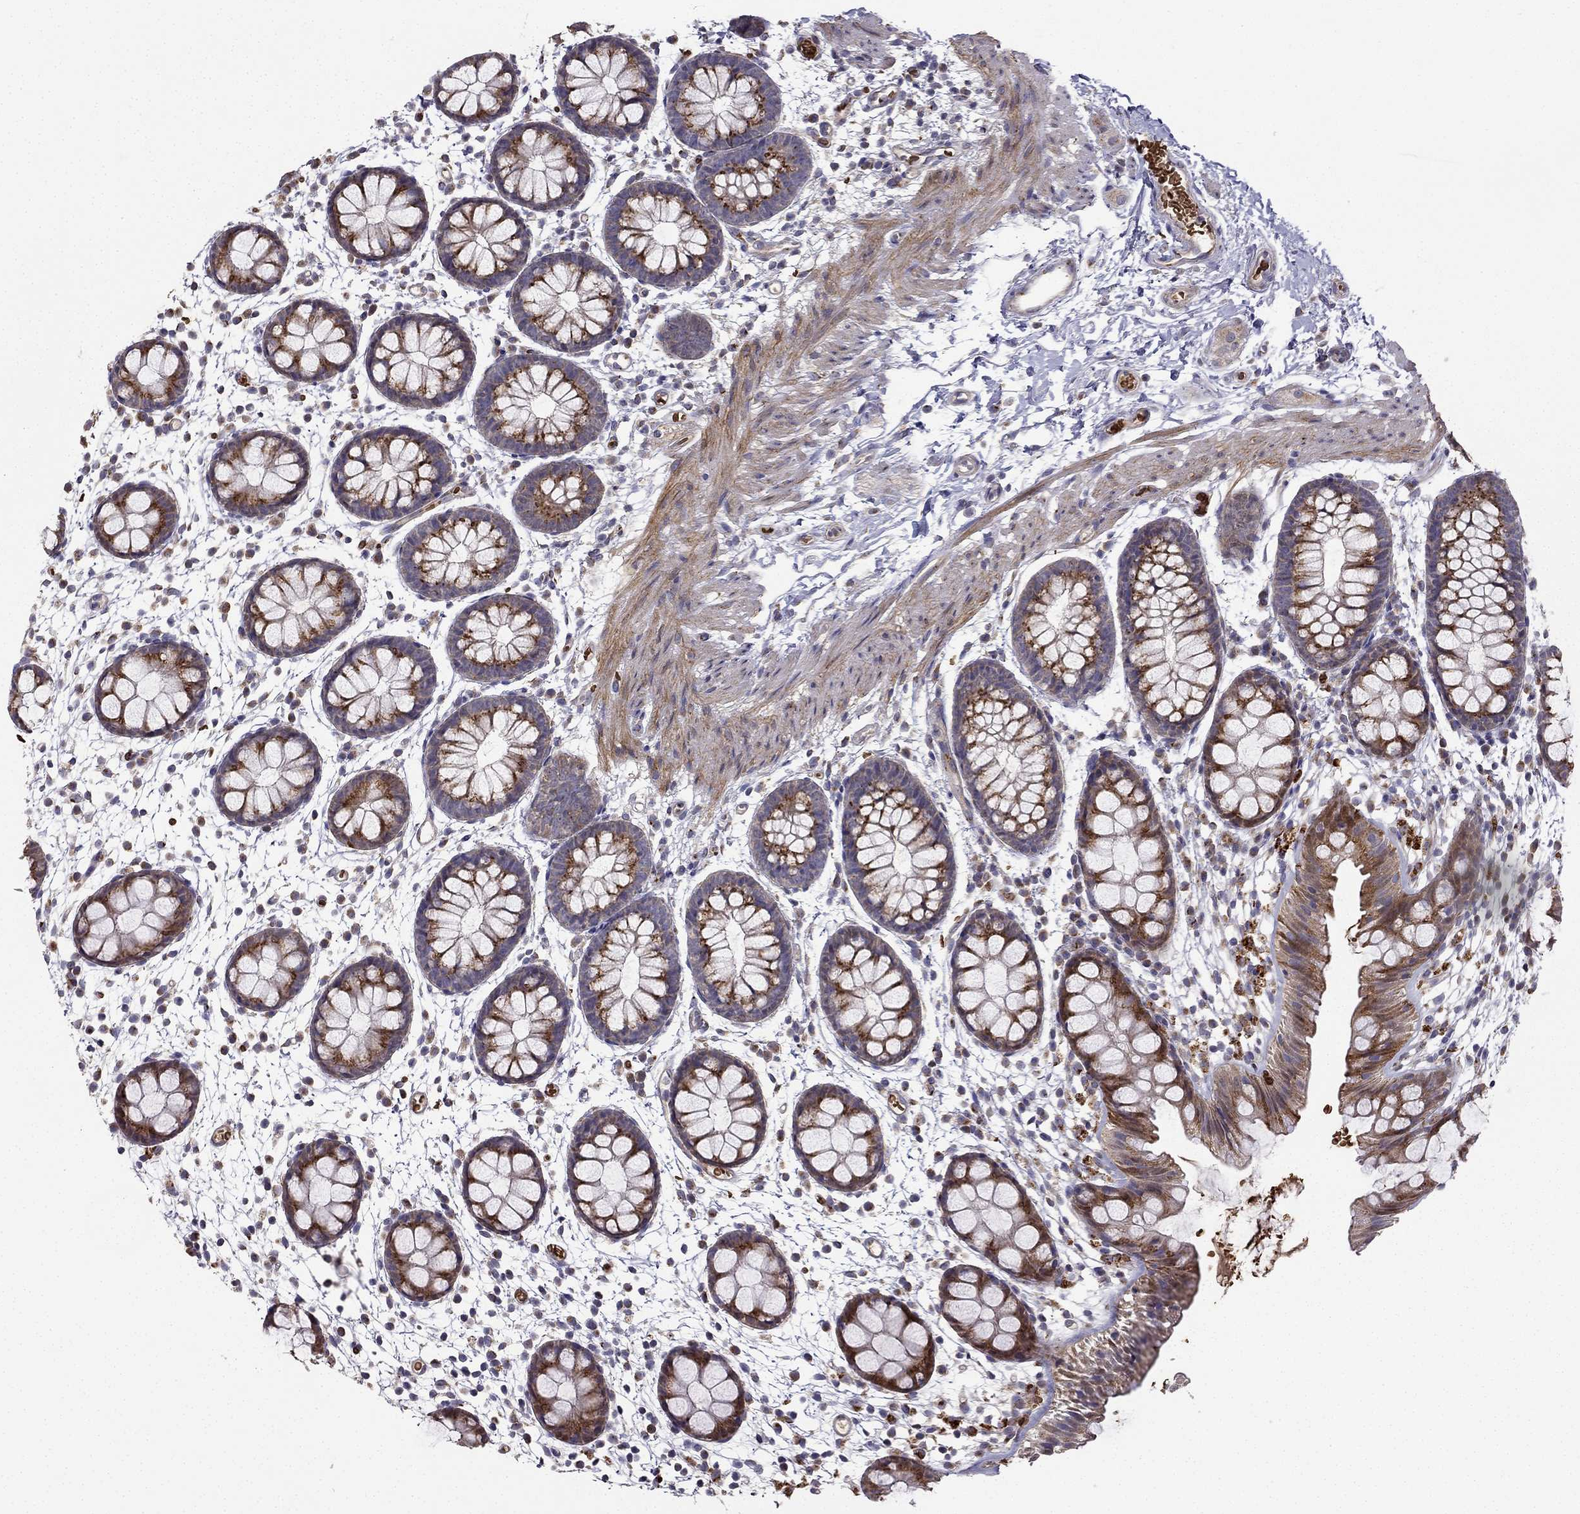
{"staining": {"intensity": "strong", "quantity": ">75%", "location": "cytoplasmic/membranous"}, "tissue": "rectum", "cell_type": "Glandular cells", "image_type": "normal", "snomed": [{"axis": "morphology", "description": "Normal tissue, NOS"}, {"axis": "topography", "description": "Rectum"}], "caption": "A micrograph showing strong cytoplasmic/membranous expression in approximately >75% of glandular cells in normal rectum, as visualized by brown immunohistochemical staining.", "gene": "B4GALT7", "patient": {"sex": "male", "age": 57}}